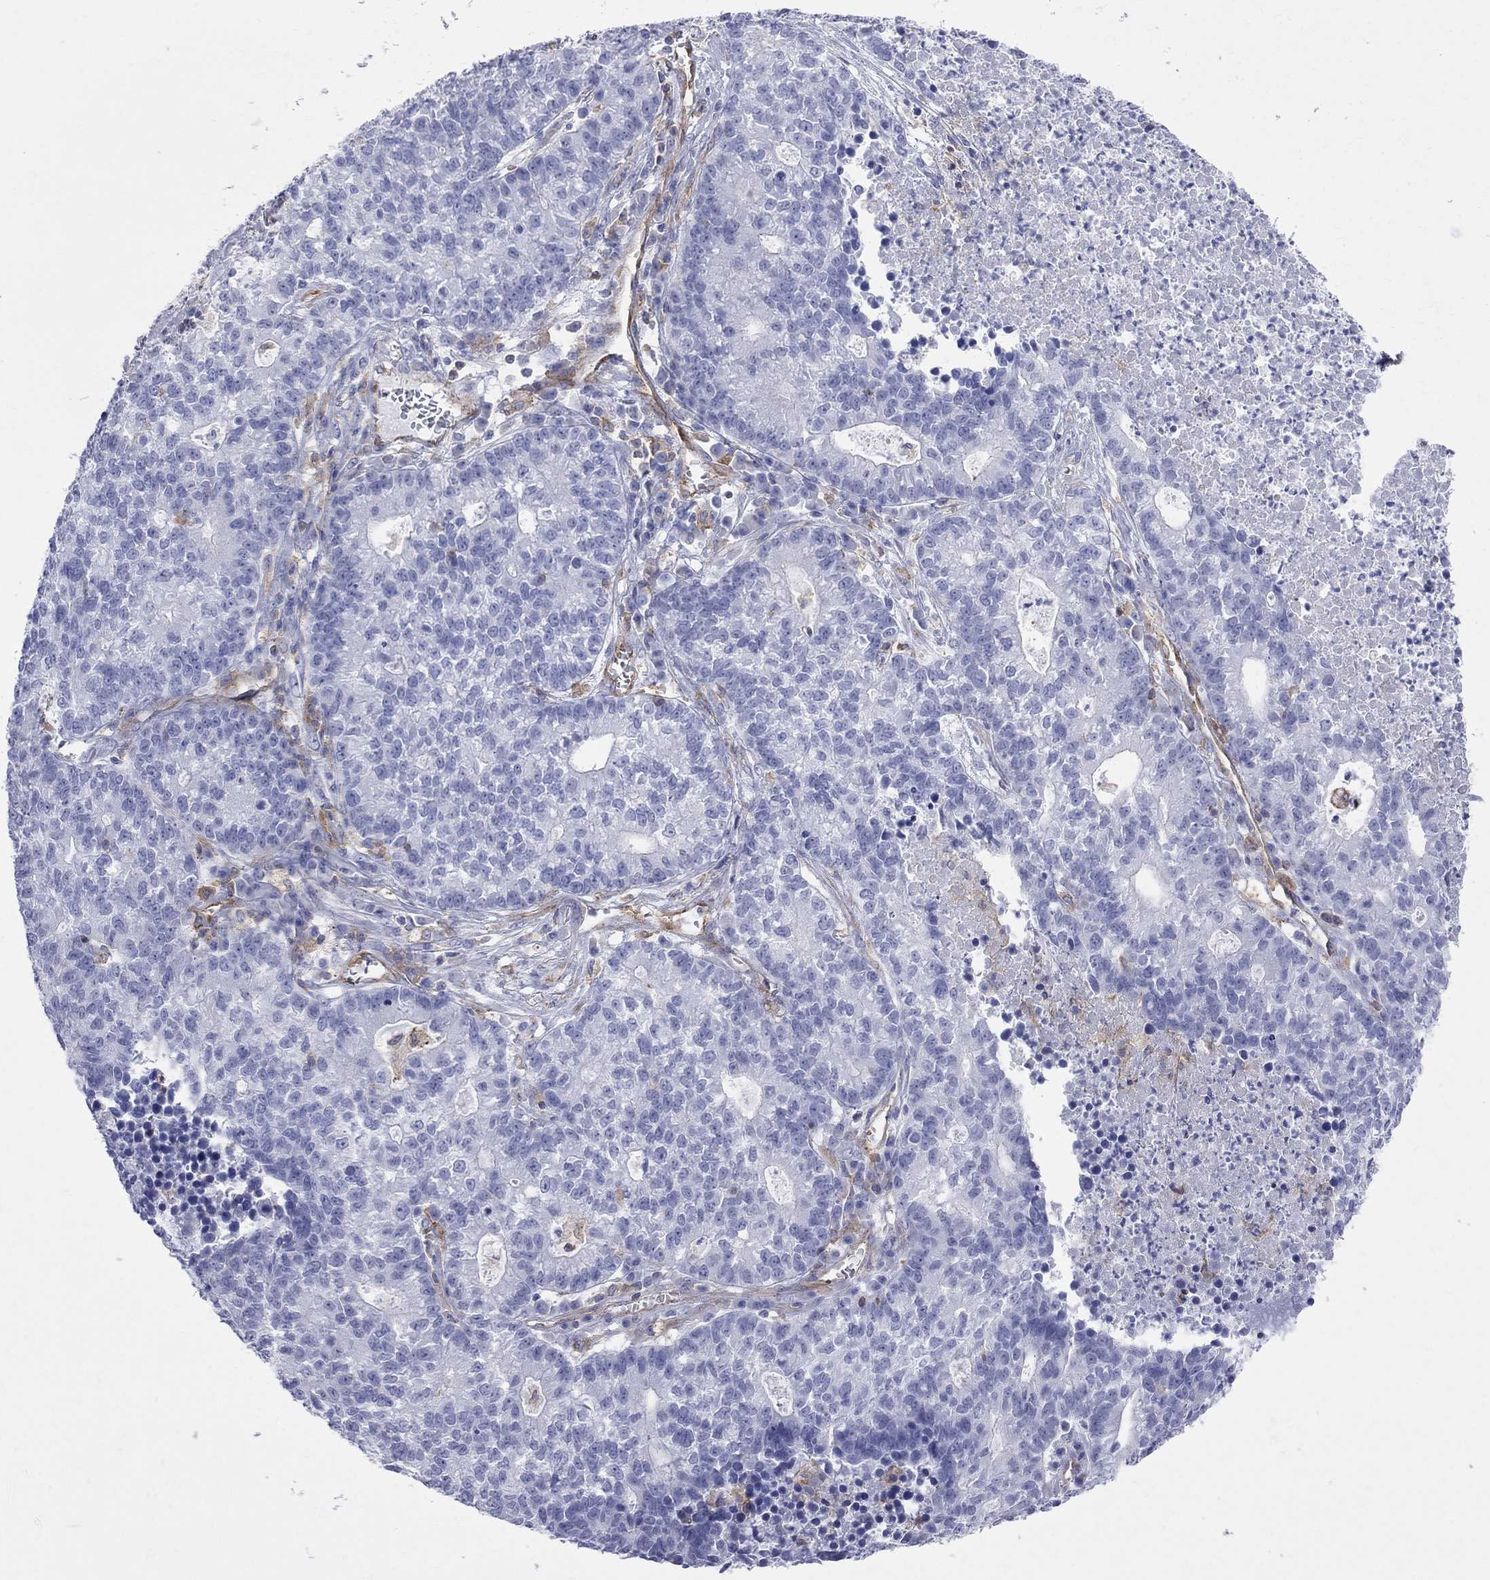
{"staining": {"intensity": "negative", "quantity": "none", "location": "none"}, "tissue": "lung cancer", "cell_type": "Tumor cells", "image_type": "cancer", "snomed": [{"axis": "morphology", "description": "Adenocarcinoma, NOS"}, {"axis": "topography", "description": "Lung"}], "caption": "Immunohistochemistry (IHC) micrograph of human lung cancer stained for a protein (brown), which shows no expression in tumor cells.", "gene": "ABI3", "patient": {"sex": "male", "age": 57}}